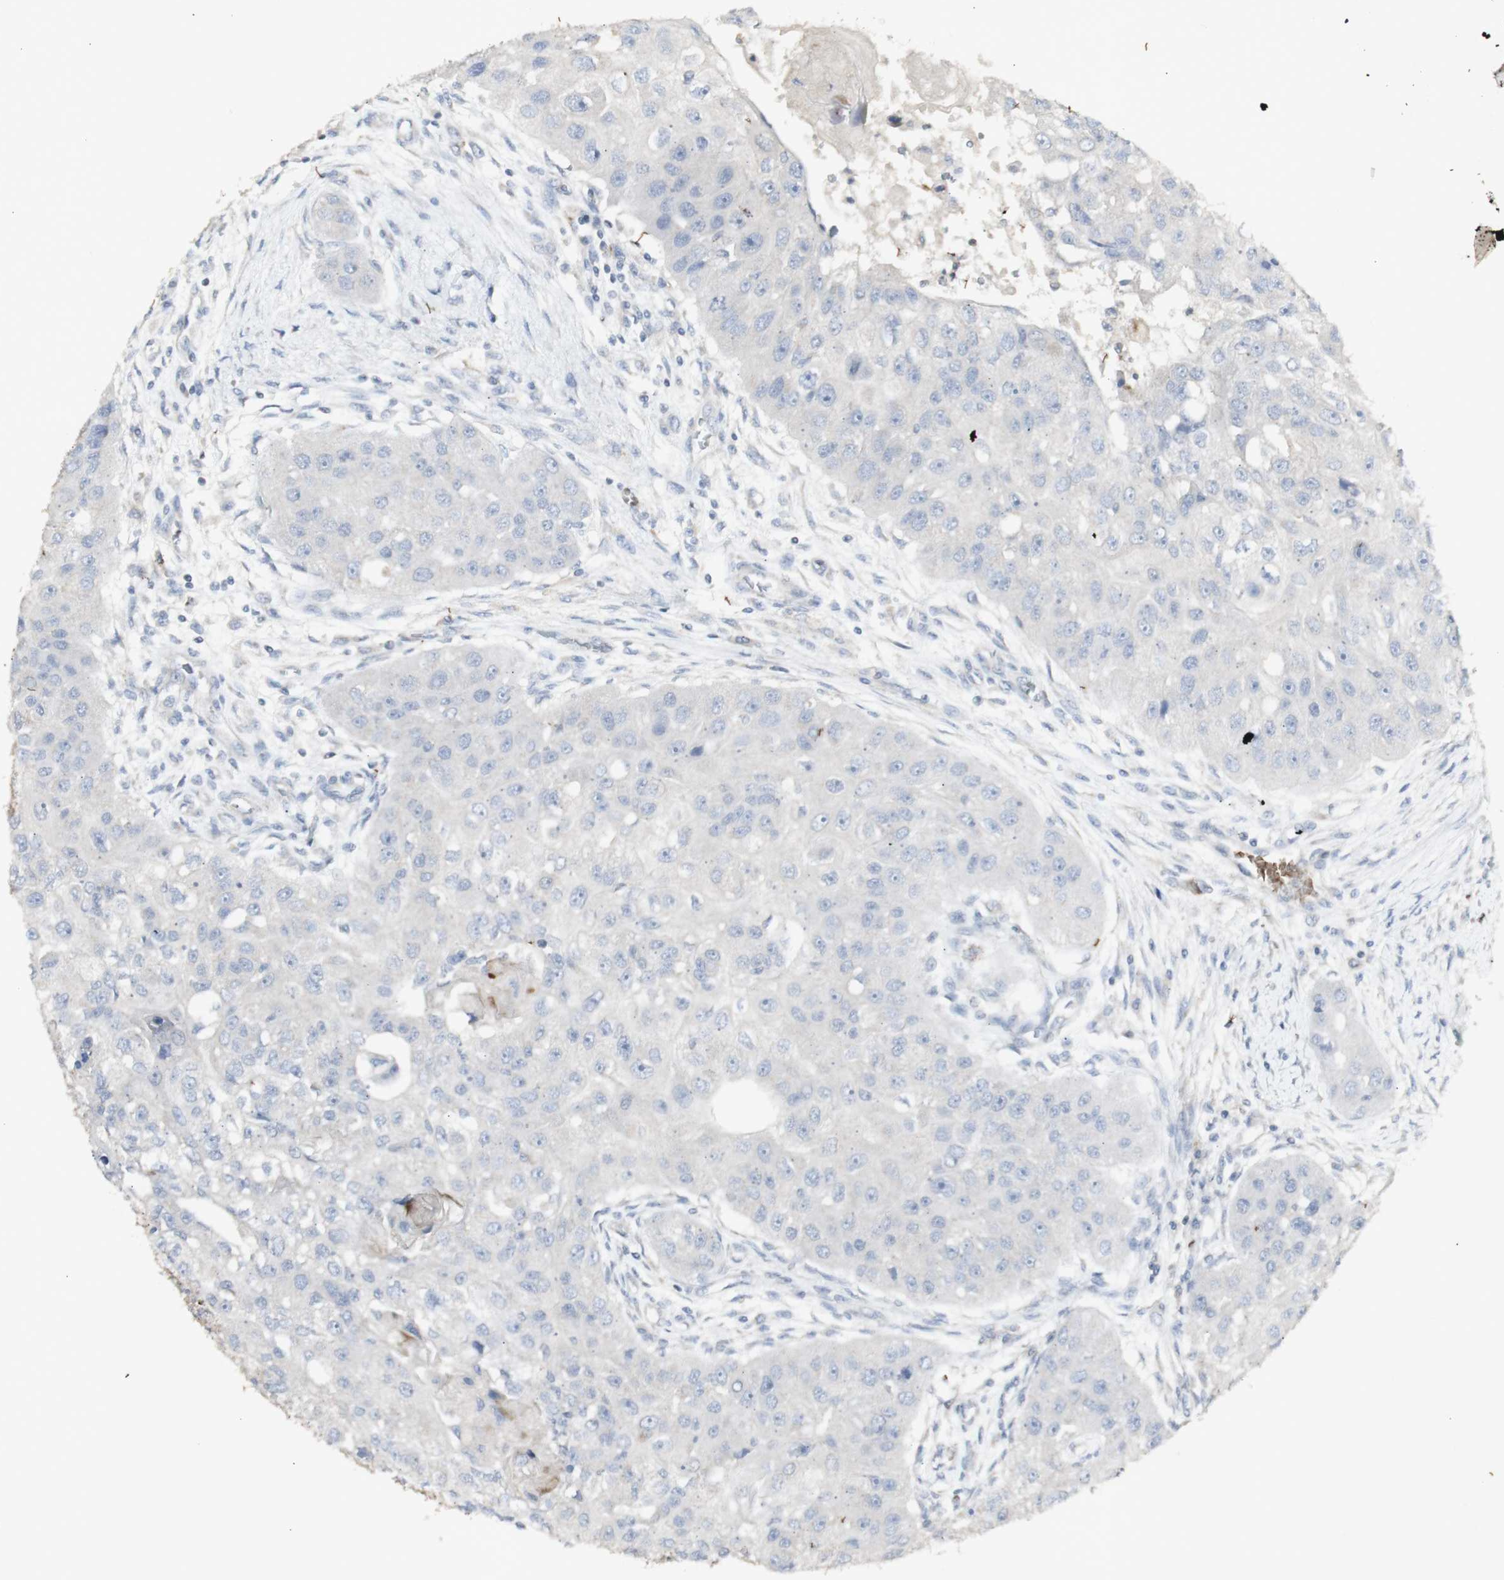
{"staining": {"intensity": "negative", "quantity": "none", "location": "none"}, "tissue": "head and neck cancer", "cell_type": "Tumor cells", "image_type": "cancer", "snomed": [{"axis": "morphology", "description": "Normal tissue, NOS"}, {"axis": "morphology", "description": "Squamous cell carcinoma, NOS"}, {"axis": "topography", "description": "Skeletal muscle"}, {"axis": "topography", "description": "Head-Neck"}], "caption": "IHC histopathology image of neoplastic tissue: human head and neck cancer stained with DAB (3,3'-diaminobenzidine) demonstrates no significant protein staining in tumor cells.", "gene": "INS", "patient": {"sex": "male", "age": 51}}